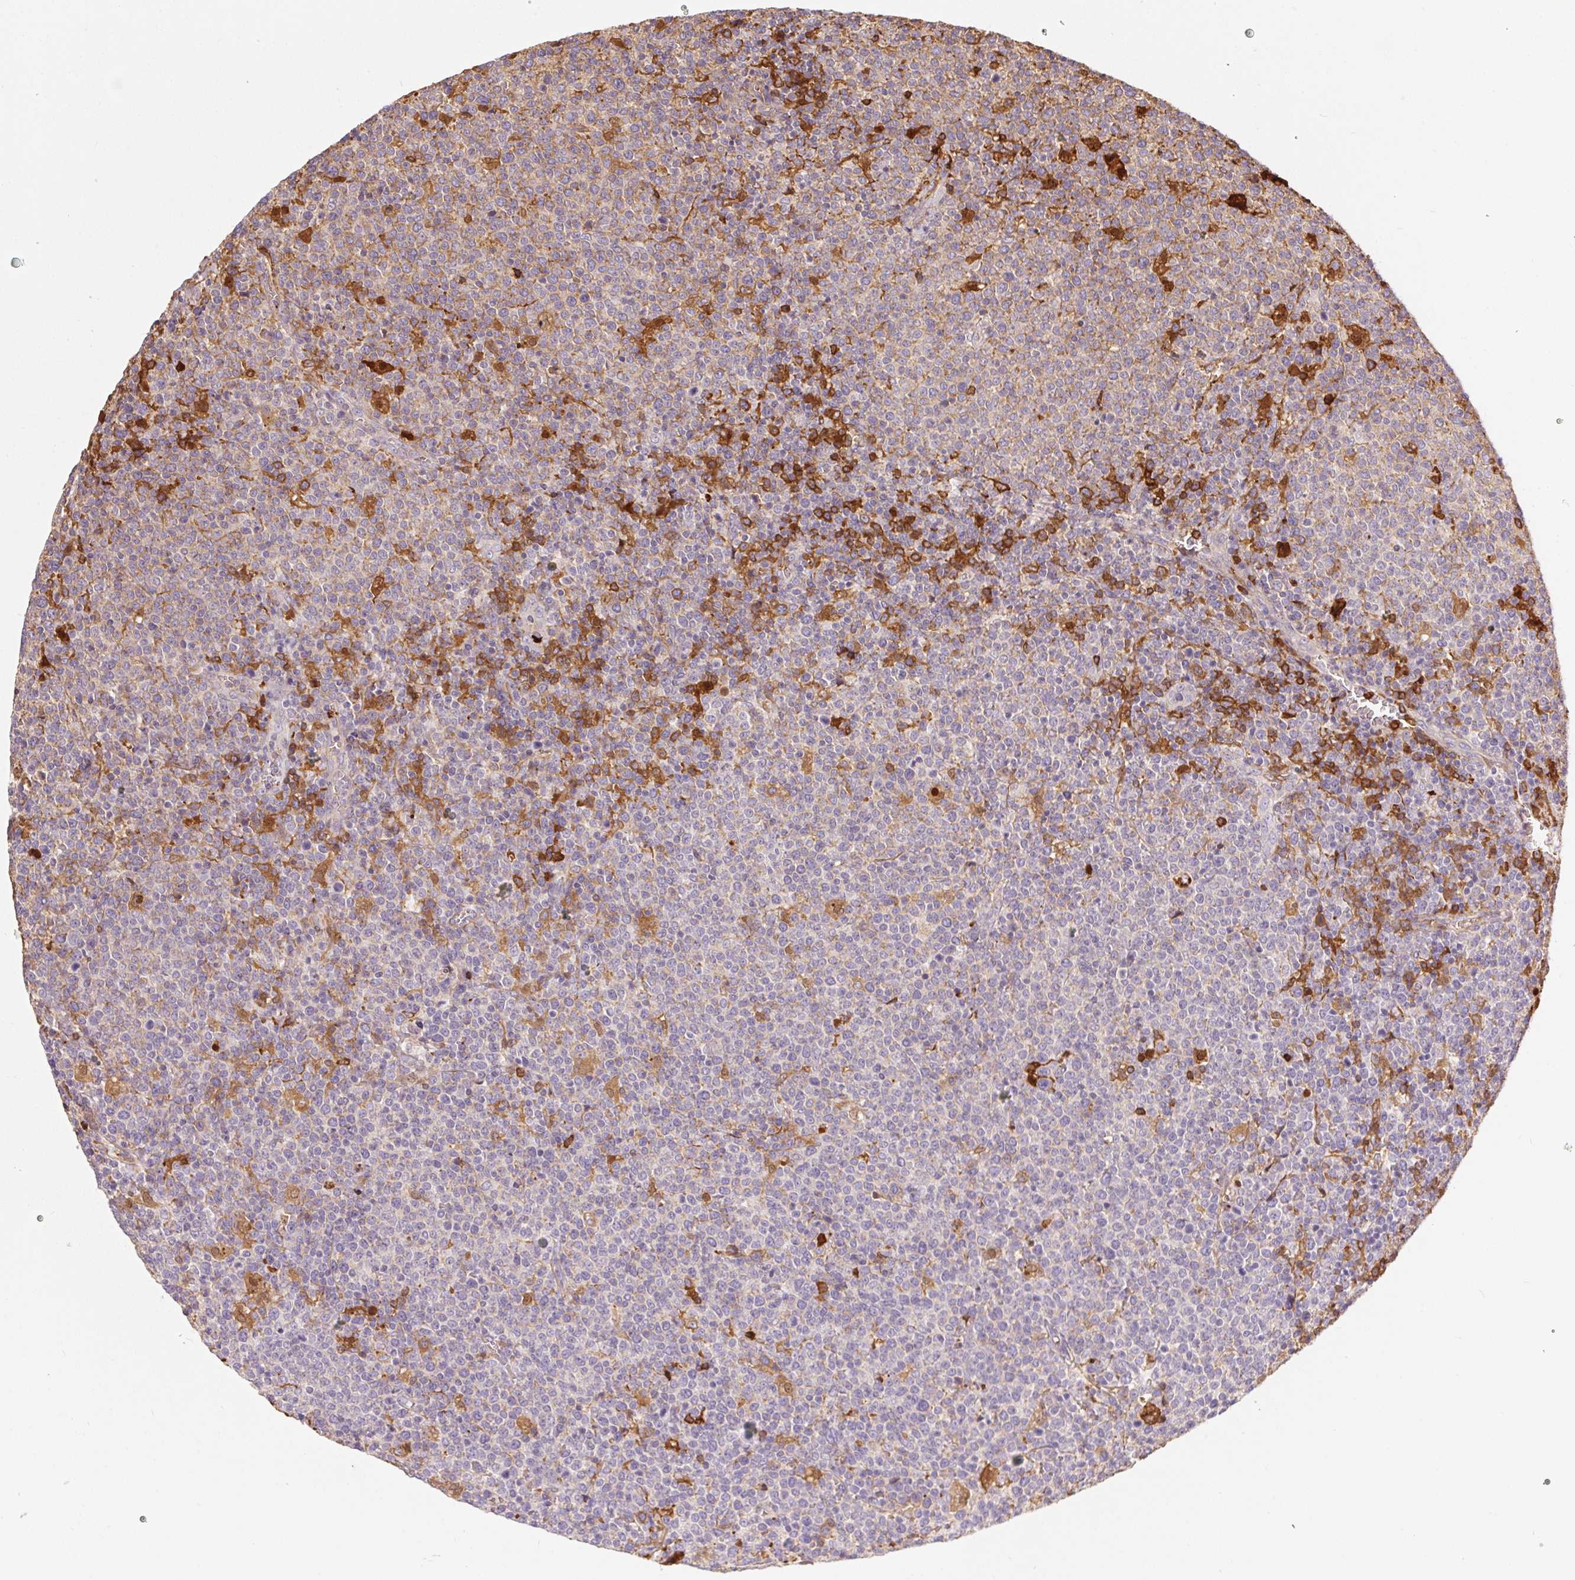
{"staining": {"intensity": "moderate", "quantity": "<25%", "location": "cytoplasmic/membranous"}, "tissue": "lymphoma", "cell_type": "Tumor cells", "image_type": "cancer", "snomed": [{"axis": "morphology", "description": "Malignant lymphoma, non-Hodgkin's type, High grade"}, {"axis": "topography", "description": "Lymph node"}], "caption": "Protein staining demonstrates moderate cytoplasmic/membranous positivity in about <25% of tumor cells in lymphoma.", "gene": "ORM1", "patient": {"sex": "male", "age": 61}}